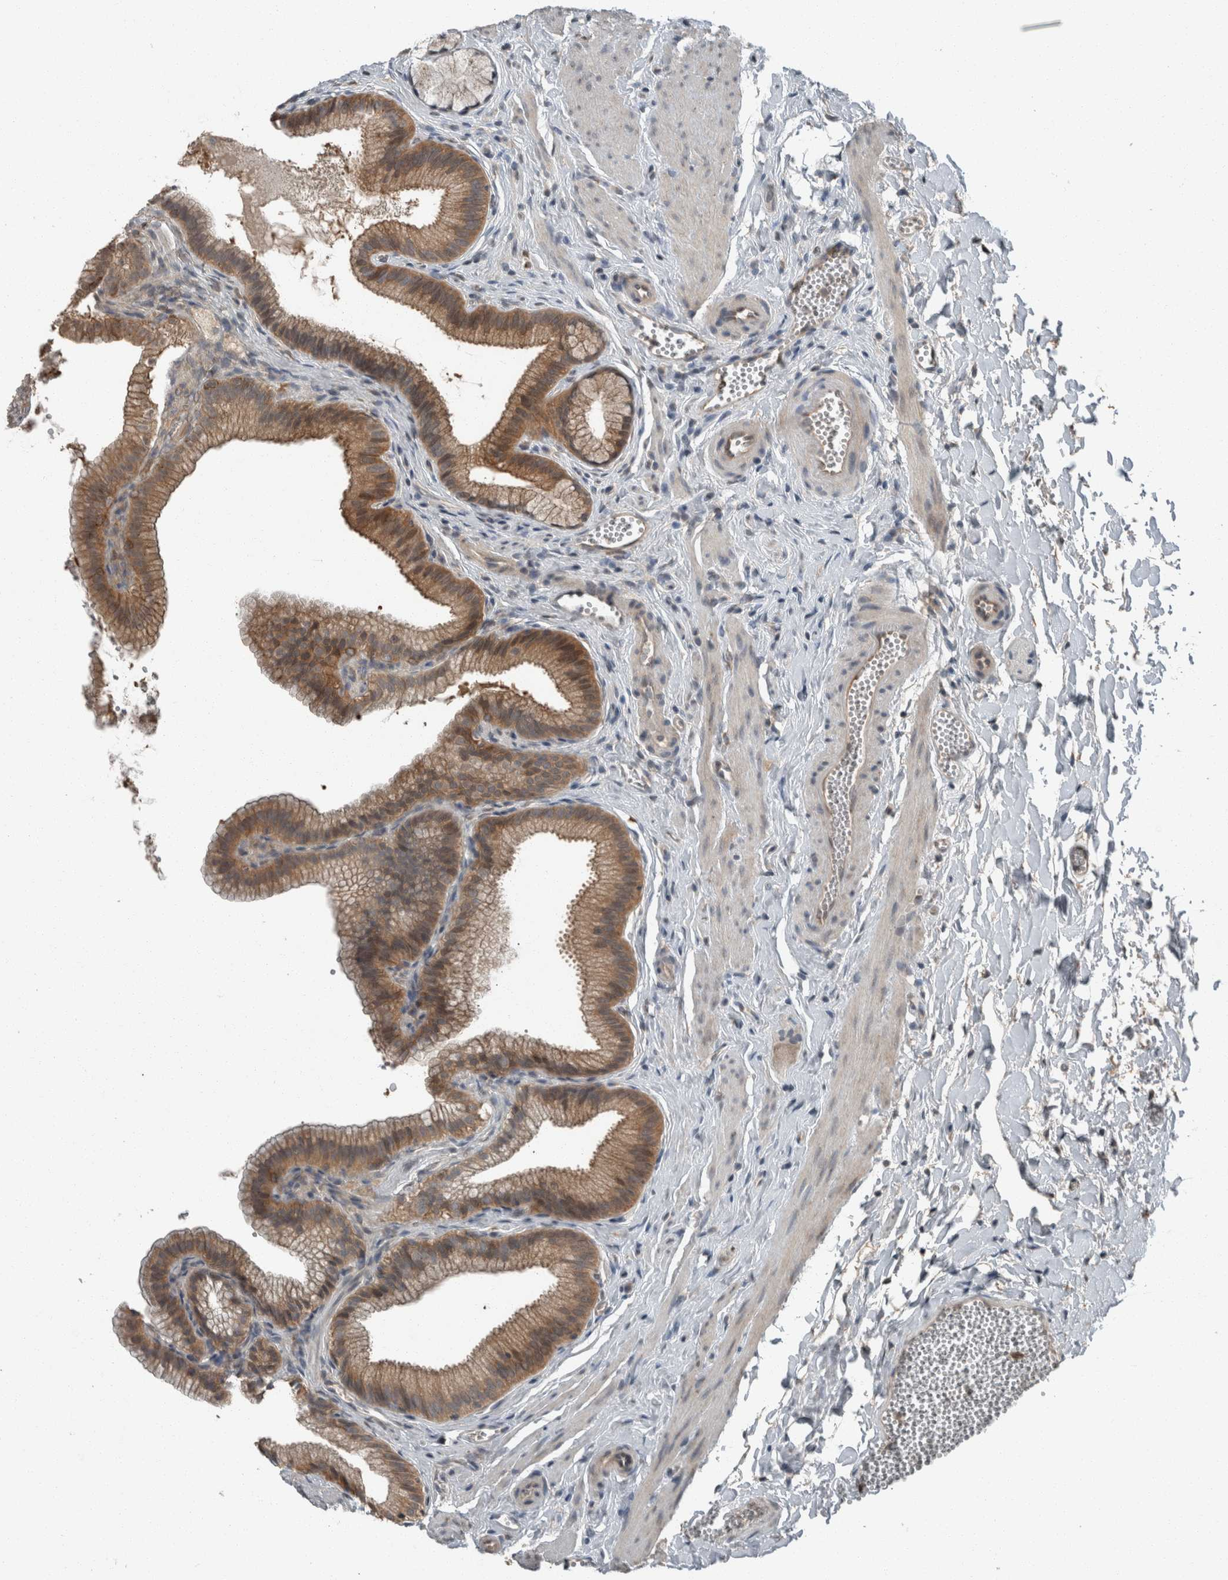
{"staining": {"intensity": "strong", "quantity": ">75%", "location": "cytoplasmic/membranous"}, "tissue": "gallbladder", "cell_type": "Glandular cells", "image_type": "normal", "snomed": [{"axis": "morphology", "description": "Normal tissue, NOS"}, {"axis": "topography", "description": "Gallbladder"}], "caption": "Brown immunohistochemical staining in unremarkable human gallbladder demonstrates strong cytoplasmic/membranous staining in about >75% of glandular cells.", "gene": "MYO1E", "patient": {"sex": "male", "age": 38}}